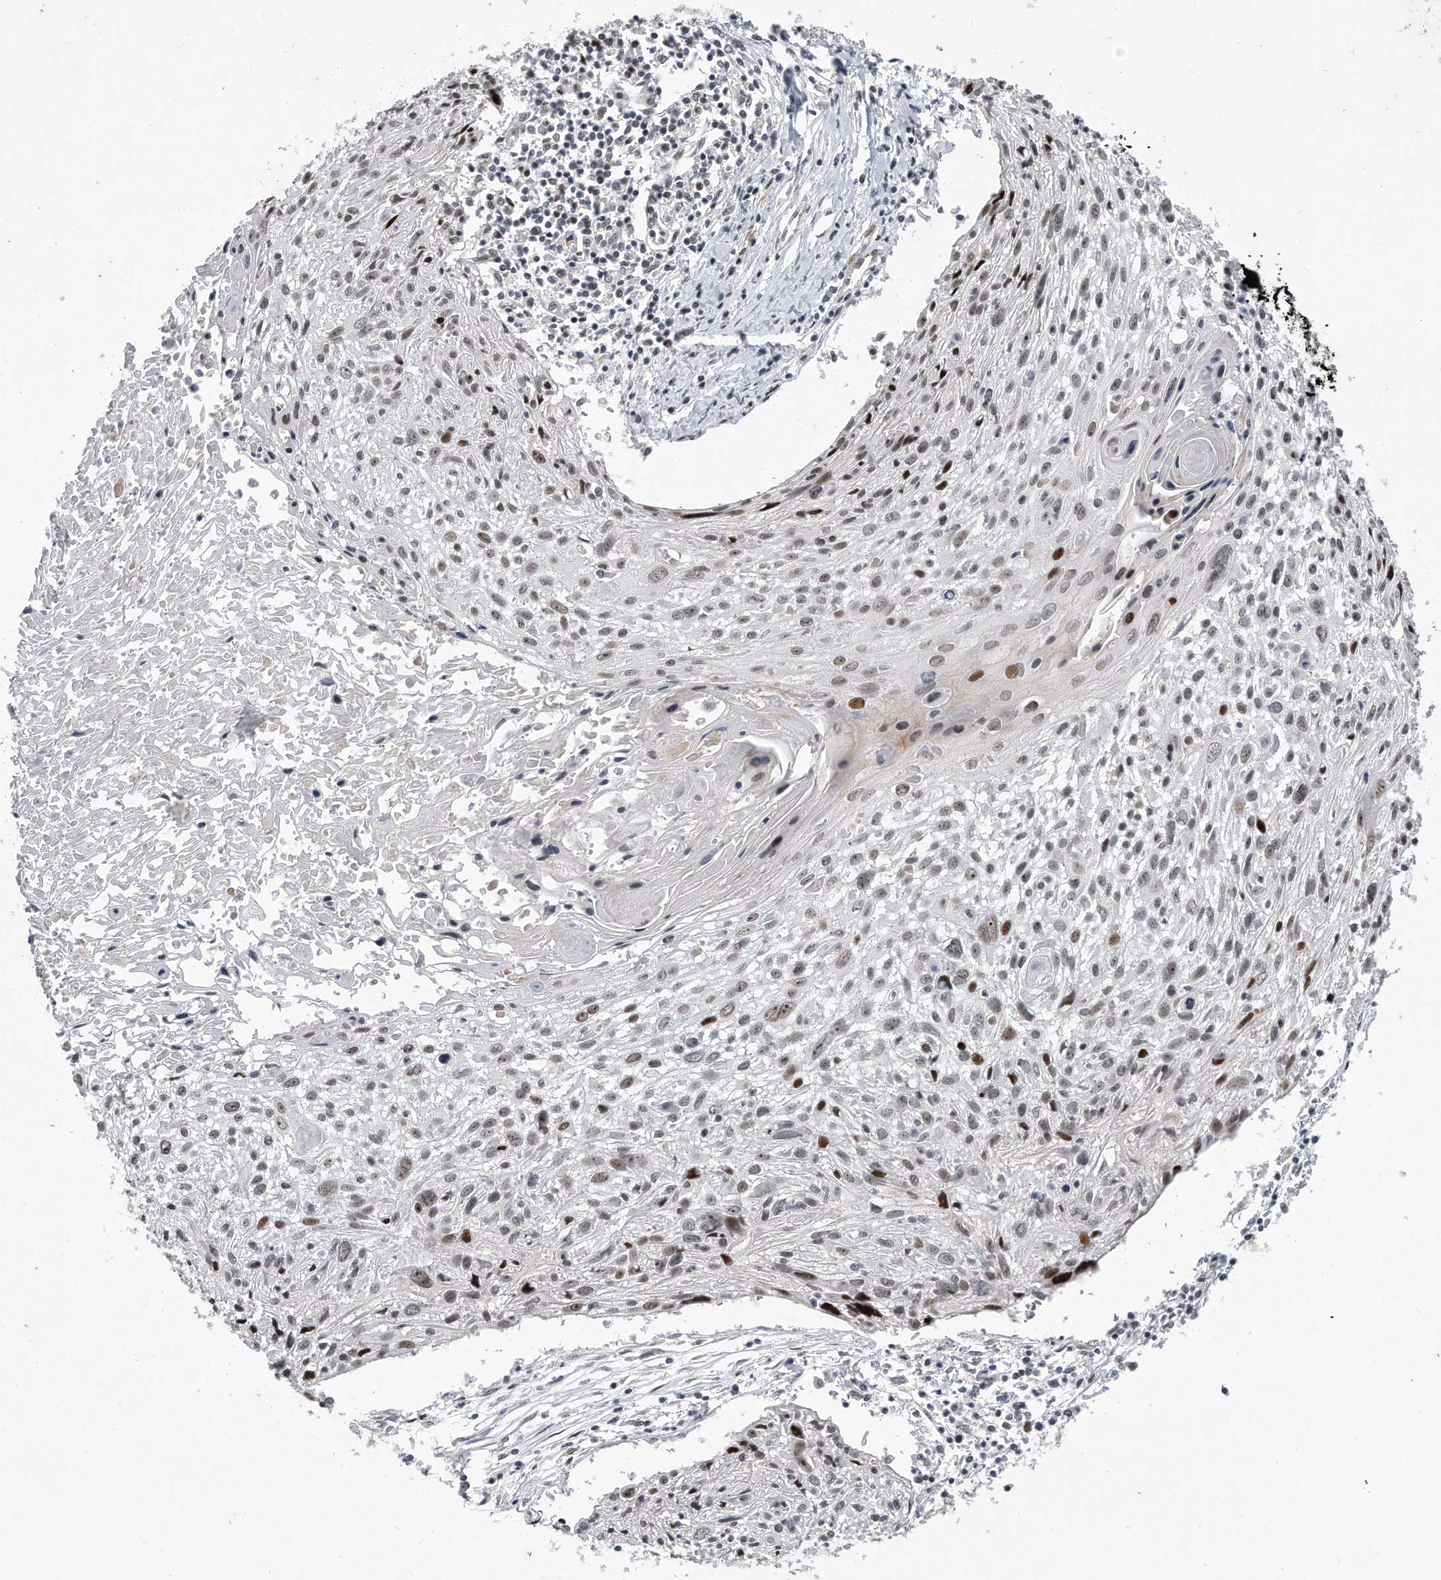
{"staining": {"intensity": "moderate", "quantity": "<25%", "location": "nuclear"}, "tissue": "cervical cancer", "cell_type": "Tumor cells", "image_type": "cancer", "snomed": [{"axis": "morphology", "description": "Squamous cell carcinoma, NOS"}, {"axis": "topography", "description": "Cervix"}], "caption": "Approximately <25% of tumor cells in squamous cell carcinoma (cervical) reveal moderate nuclear protein staining as visualized by brown immunohistochemical staining.", "gene": "PGBD2", "patient": {"sex": "female", "age": 51}}